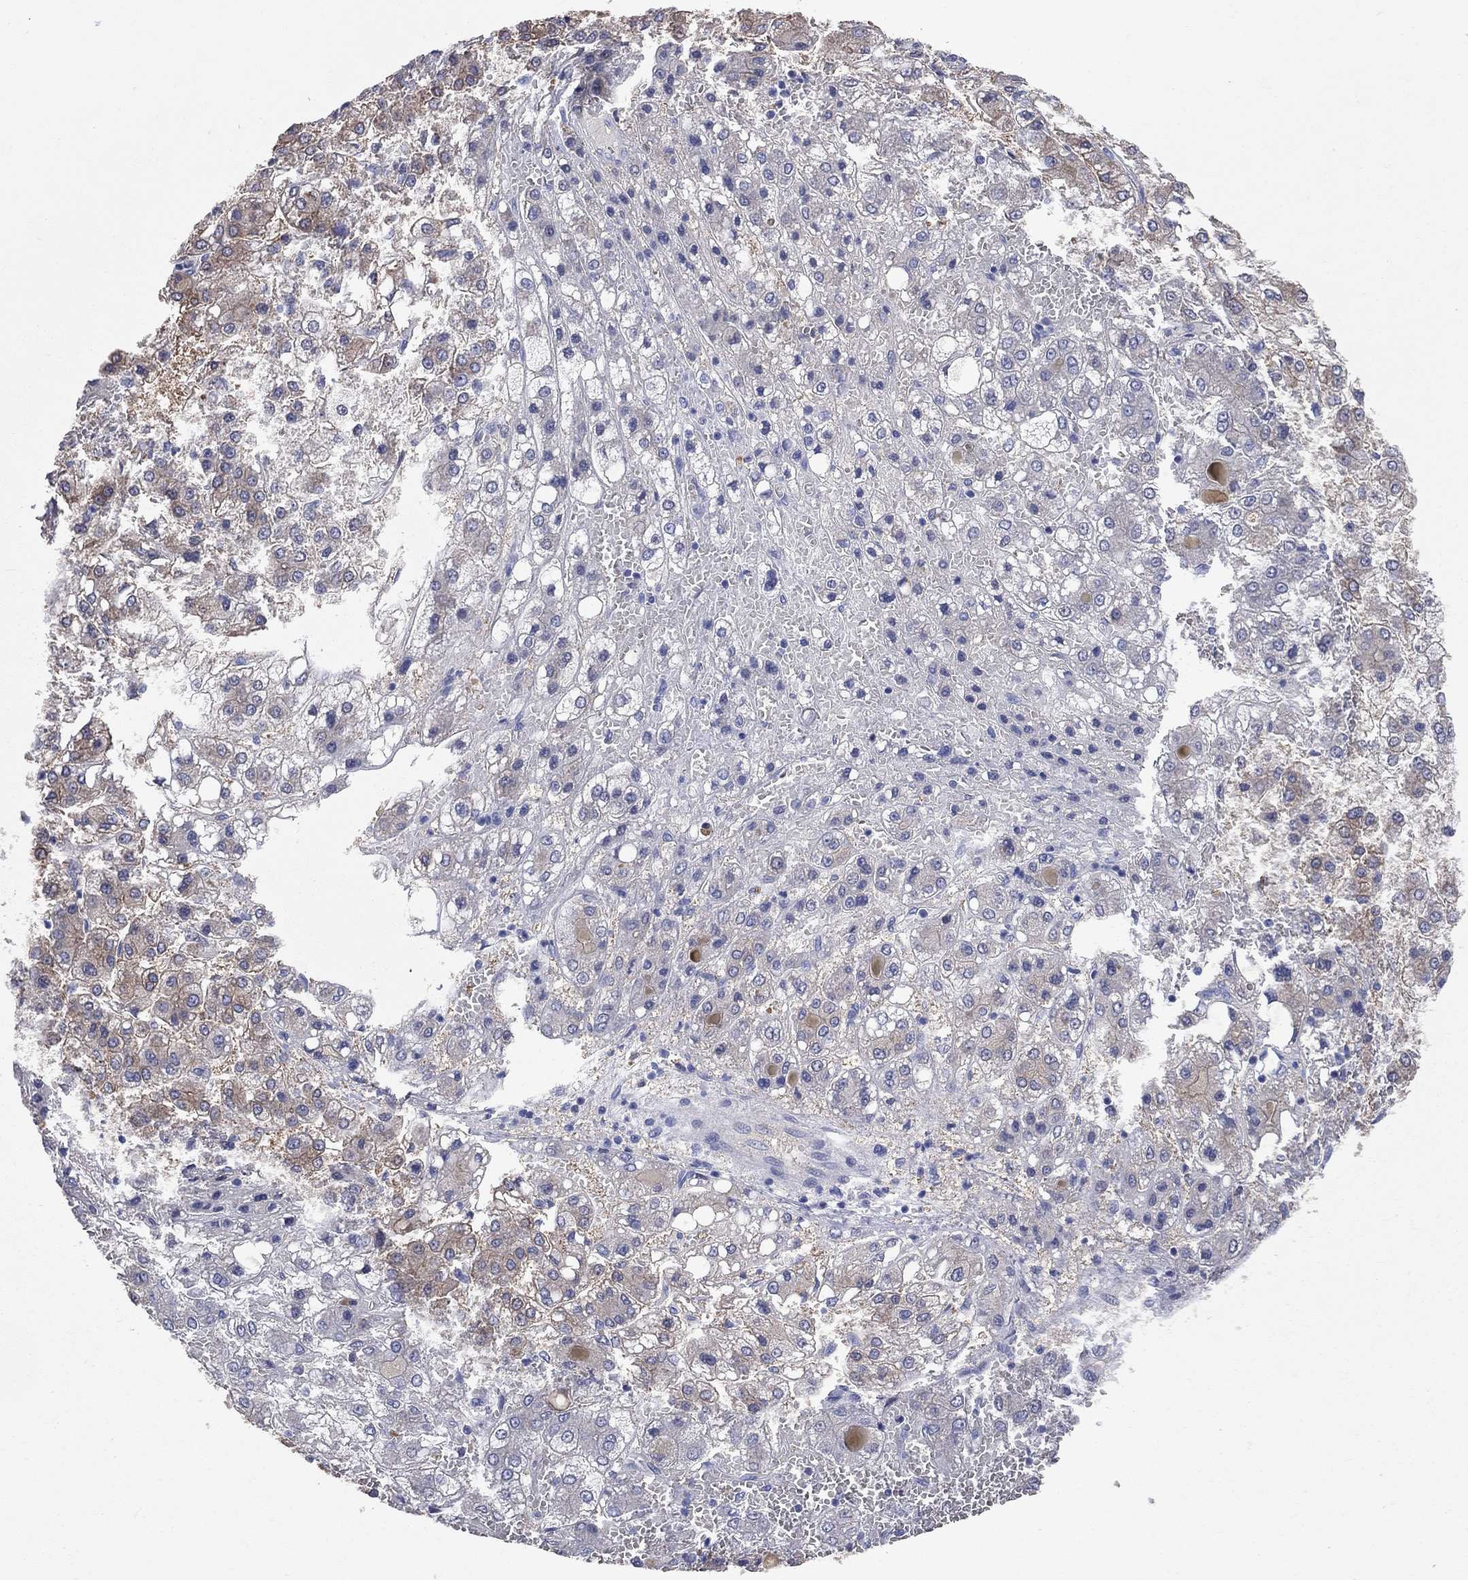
{"staining": {"intensity": "moderate", "quantity": "<25%", "location": "cytoplasmic/membranous"}, "tissue": "liver cancer", "cell_type": "Tumor cells", "image_type": "cancer", "snomed": [{"axis": "morphology", "description": "Carcinoma, Hepatocellular, NOS"}, {"axis": "topography", "description": "Liver"}], "caption": "The histopathology image displays a brown stain indicating the presence of a protein in the cytoplasmic/membranous of tumor cells in liver cancer (hepatocellular carcinoma).", "gene": "AOX1", "patient": {"sex": "male", "age": 73}}